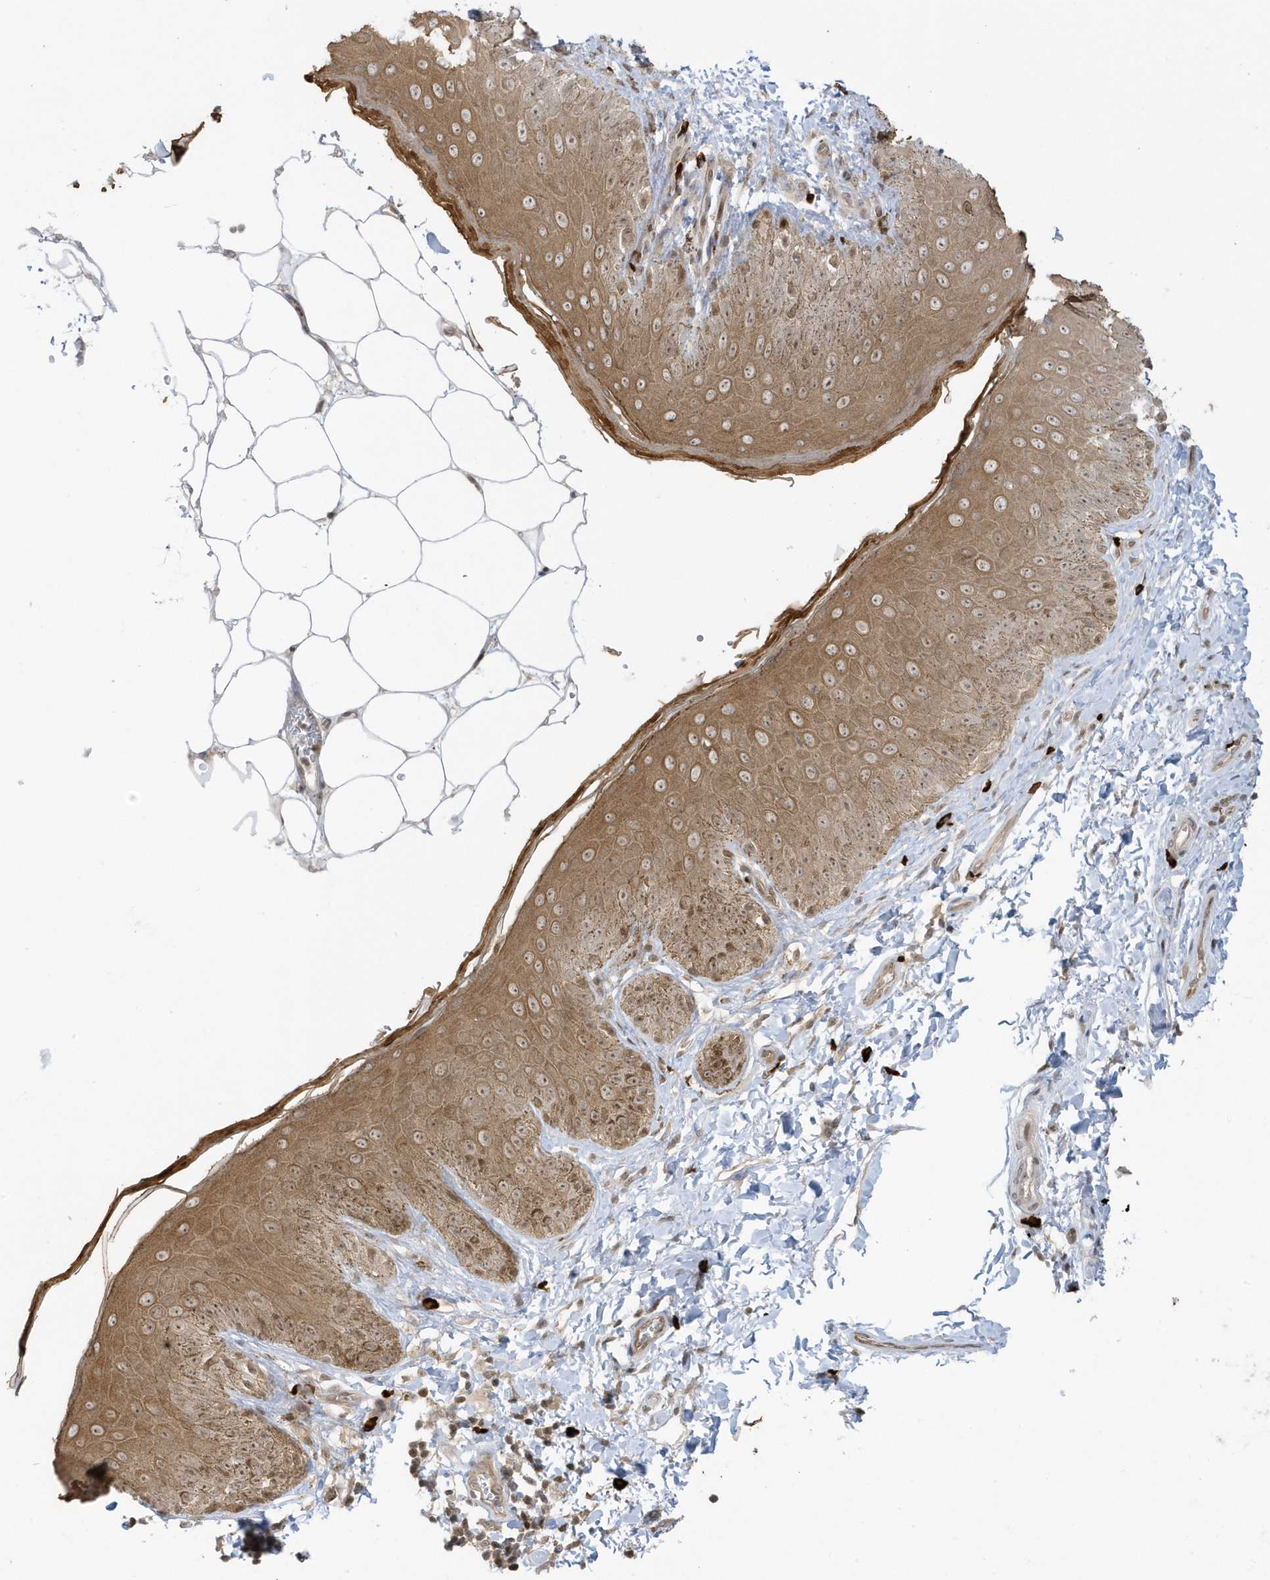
{"staining": {"intensity": "moderate", "quantity": ">75%", "location": "cytoplasmic/membranous,nuclear"}, "tissue": "skin", "cell_type": "Epidermal cells", "image_type": "normal", "snomed": [{"axis": "morphology", "description": "Normal tissue, NOS"}, {"axis": "topography", "description": "Anal"}], "caption": "Immunohistochemical staining of normal human skin reveals >75% levels of moderate cytoplasmic/membranous,nuclear protein positivity in approximately >75% of epidermal cells.", "gene": "PPP1R7", "patient": {"sex": "male", "age": 44}}